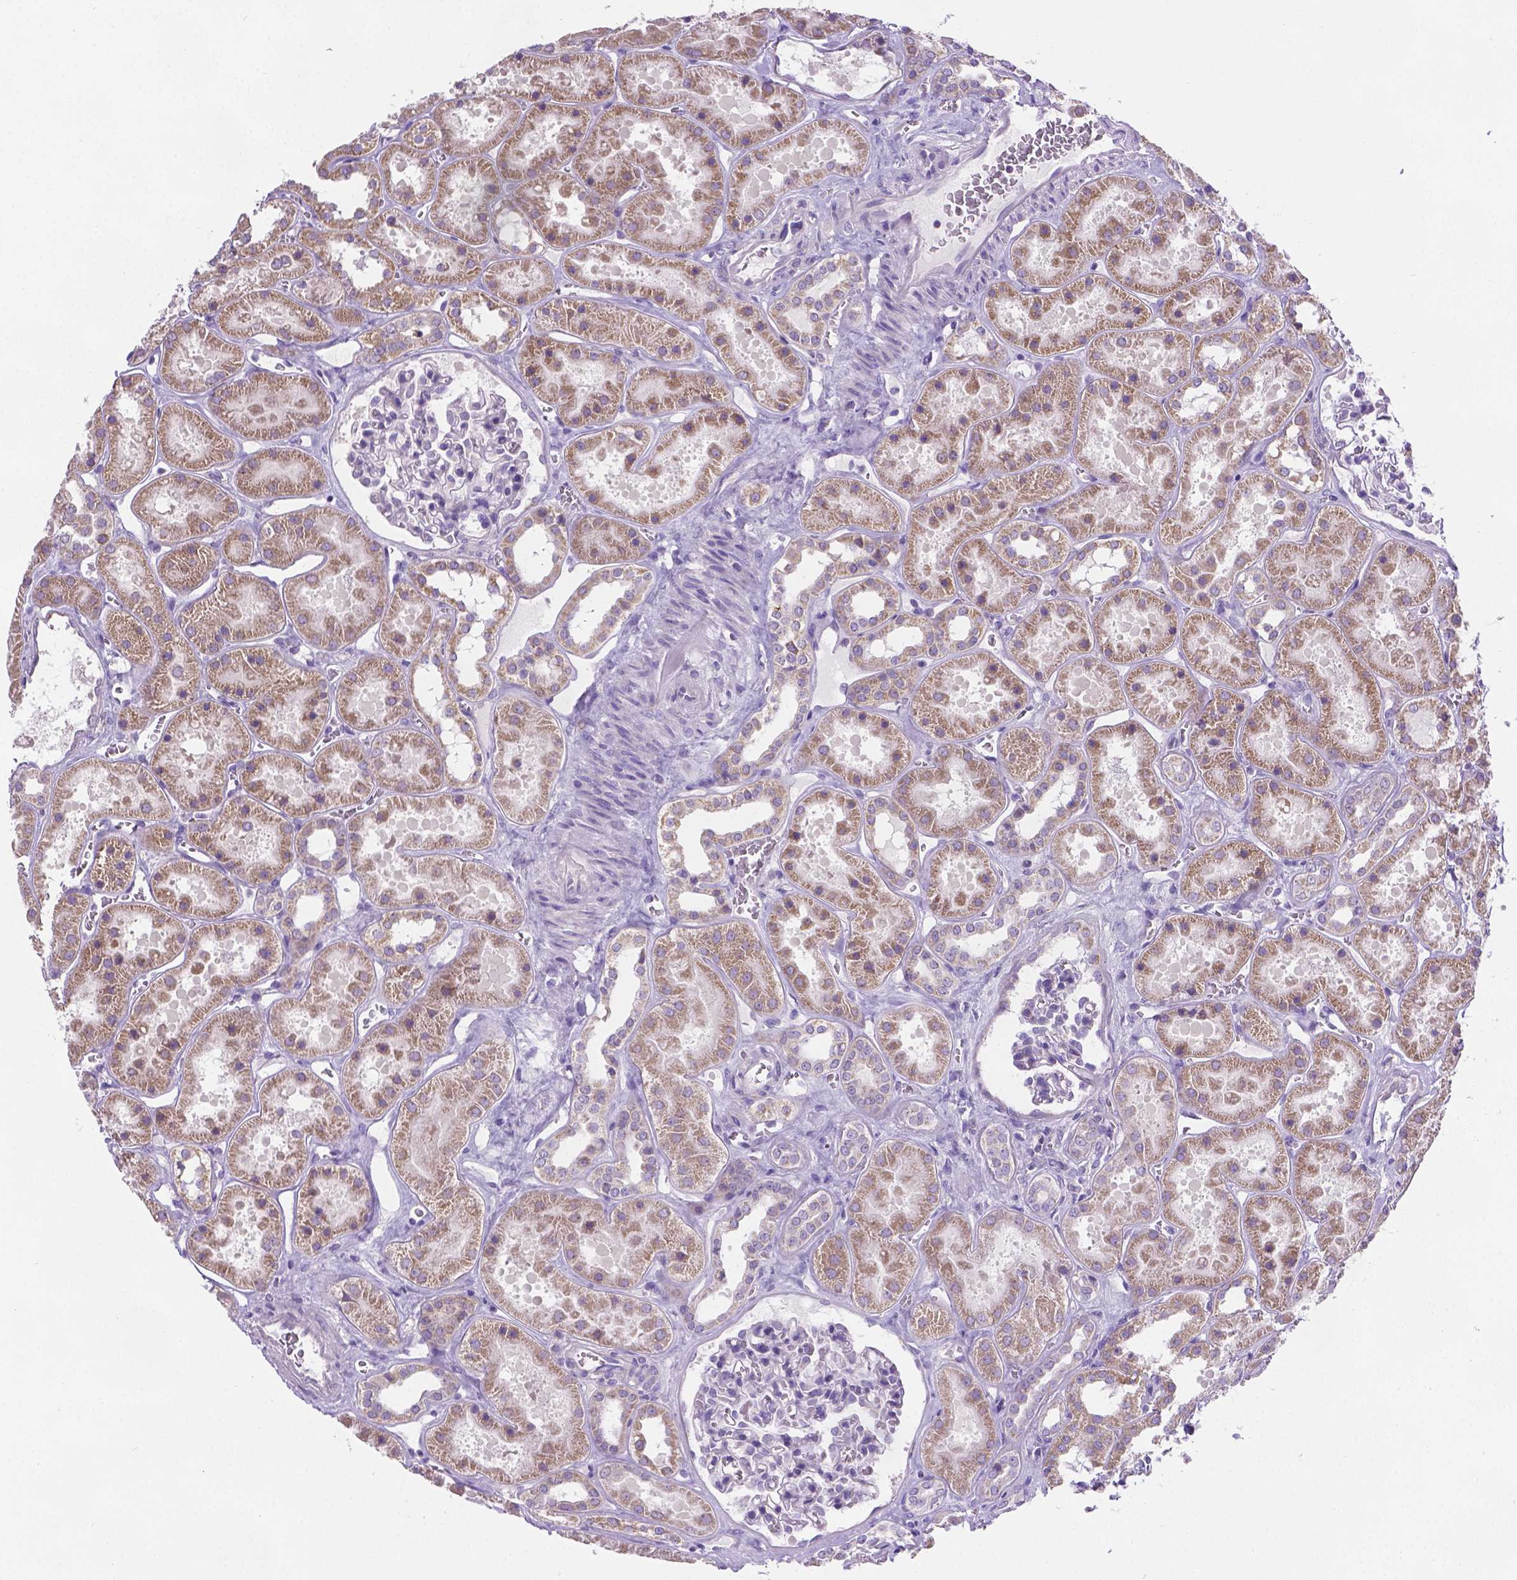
{"staining": {"intensity": "negative", "quantity": "none", "location": "none"}, "tissue": "kidney", "cell_type": "Cells in glomeruli", "image_type": "normal", "snomed": [{"axis": "morphology", "description": "Normal tissue, NOS"}, {"axis": "topography", "description": "Kidney"}], "caption": "Immunohistochemistry of normal kidney reveals no expression in cells in glomeruli. (IHC, brightfield microscopy, high magnification).", "gene": "CSPG5", "patient": {"sex": "female", "age": 41}}